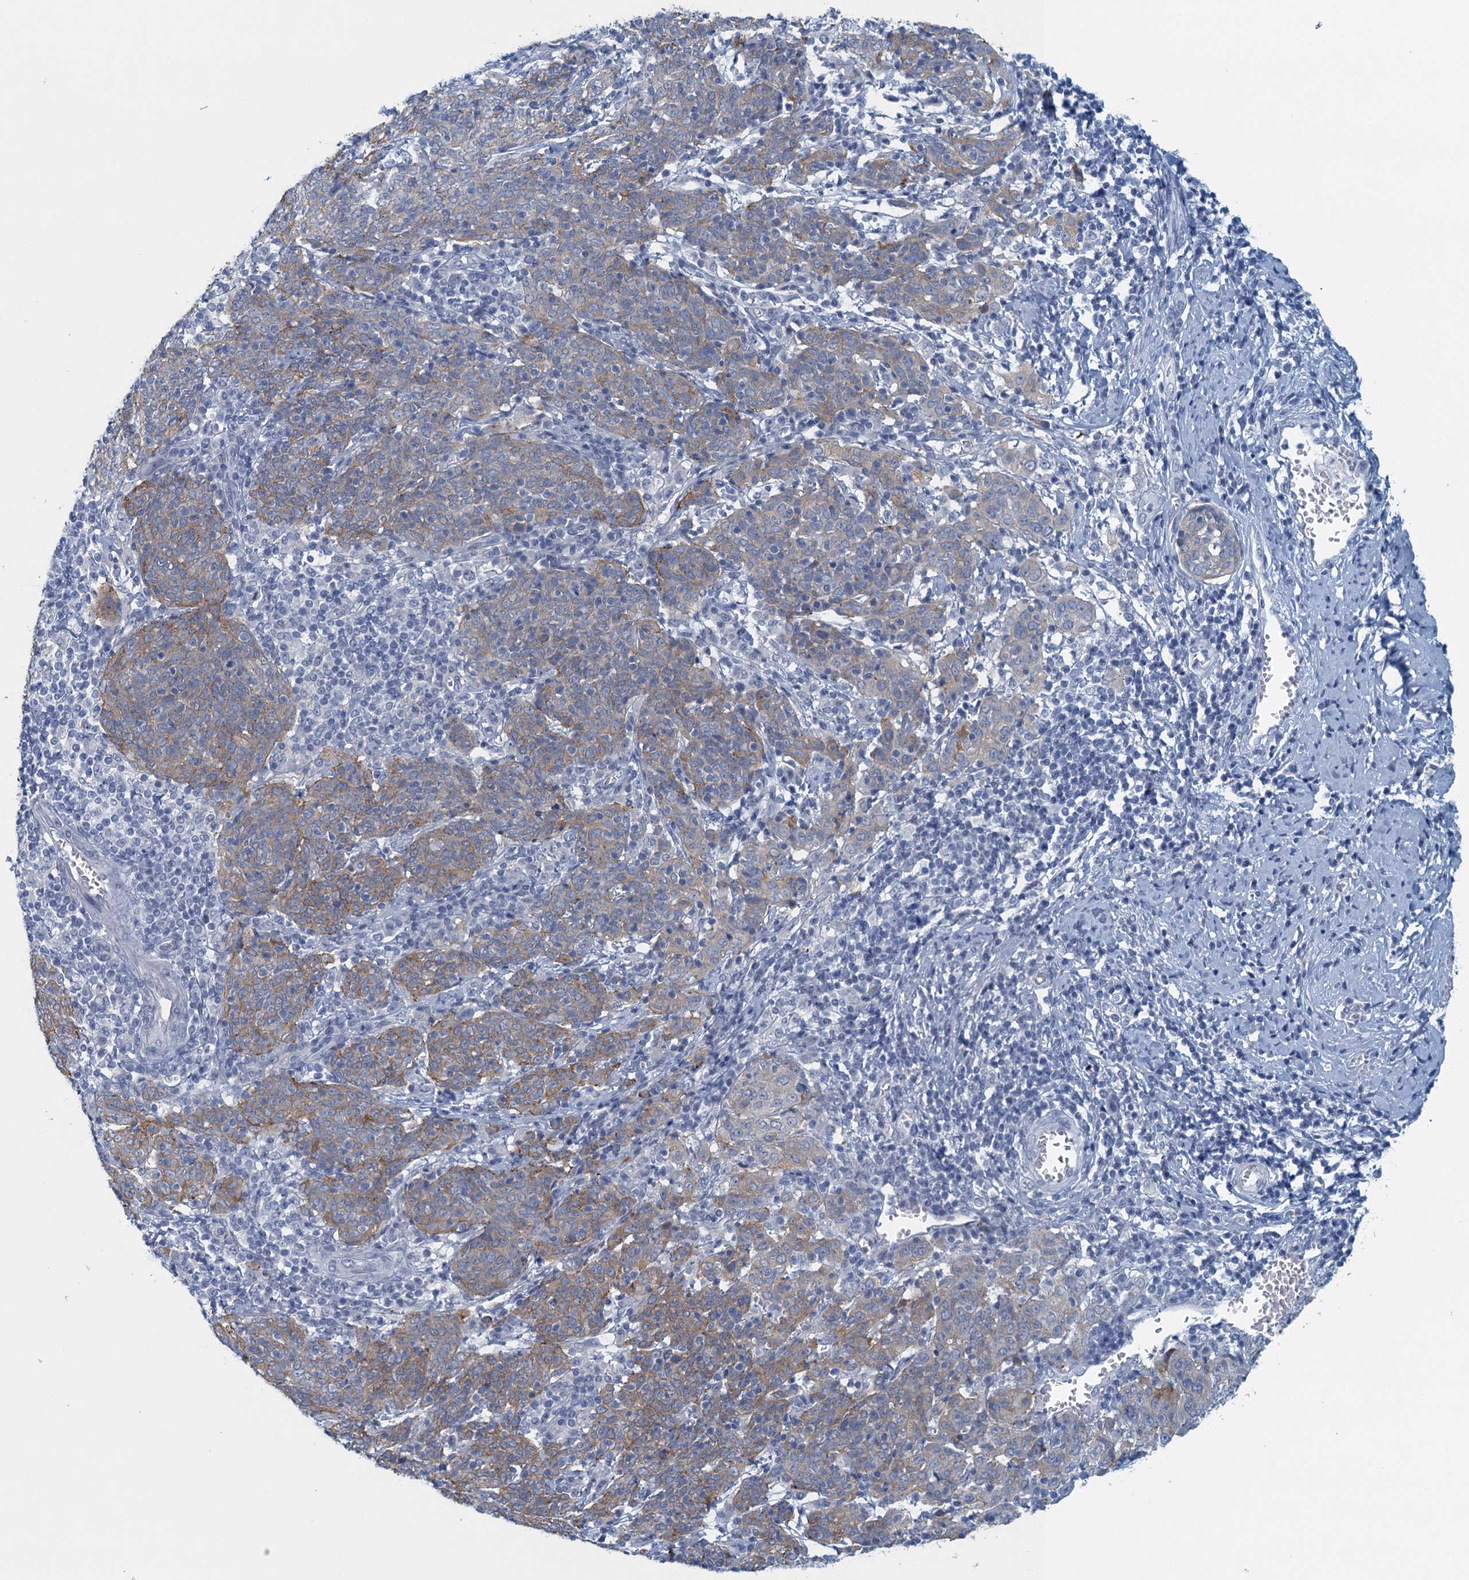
{"staining": {"intensity": "weak", "quantity": "25%-75%", "location": "cytoplasmic/membranous"}, "tissue": "cervical cancer", "cell_type": "Tumor cells", "image_type": "cancer", "snomed": [{"axis": "morphology", "description": "Squamous cell carcinoma, NOS"}, {"axis": "topography", "description": "Cervix"}], "caption": "An immunohistochemistry histopathology image of tumor tissue is shown. Protein staining in brown shows weak cytoplasmic/membranous positivity in cervical cancer within tumor cells. (Stains: DAB (3,3'-diaminobenzidine) in brown, nuclei in blue, Microscopy: brightfield microscopy at high magnification).", "gene": "ENSG00000131152", "patient": {"sex": "female", "age": 67}}